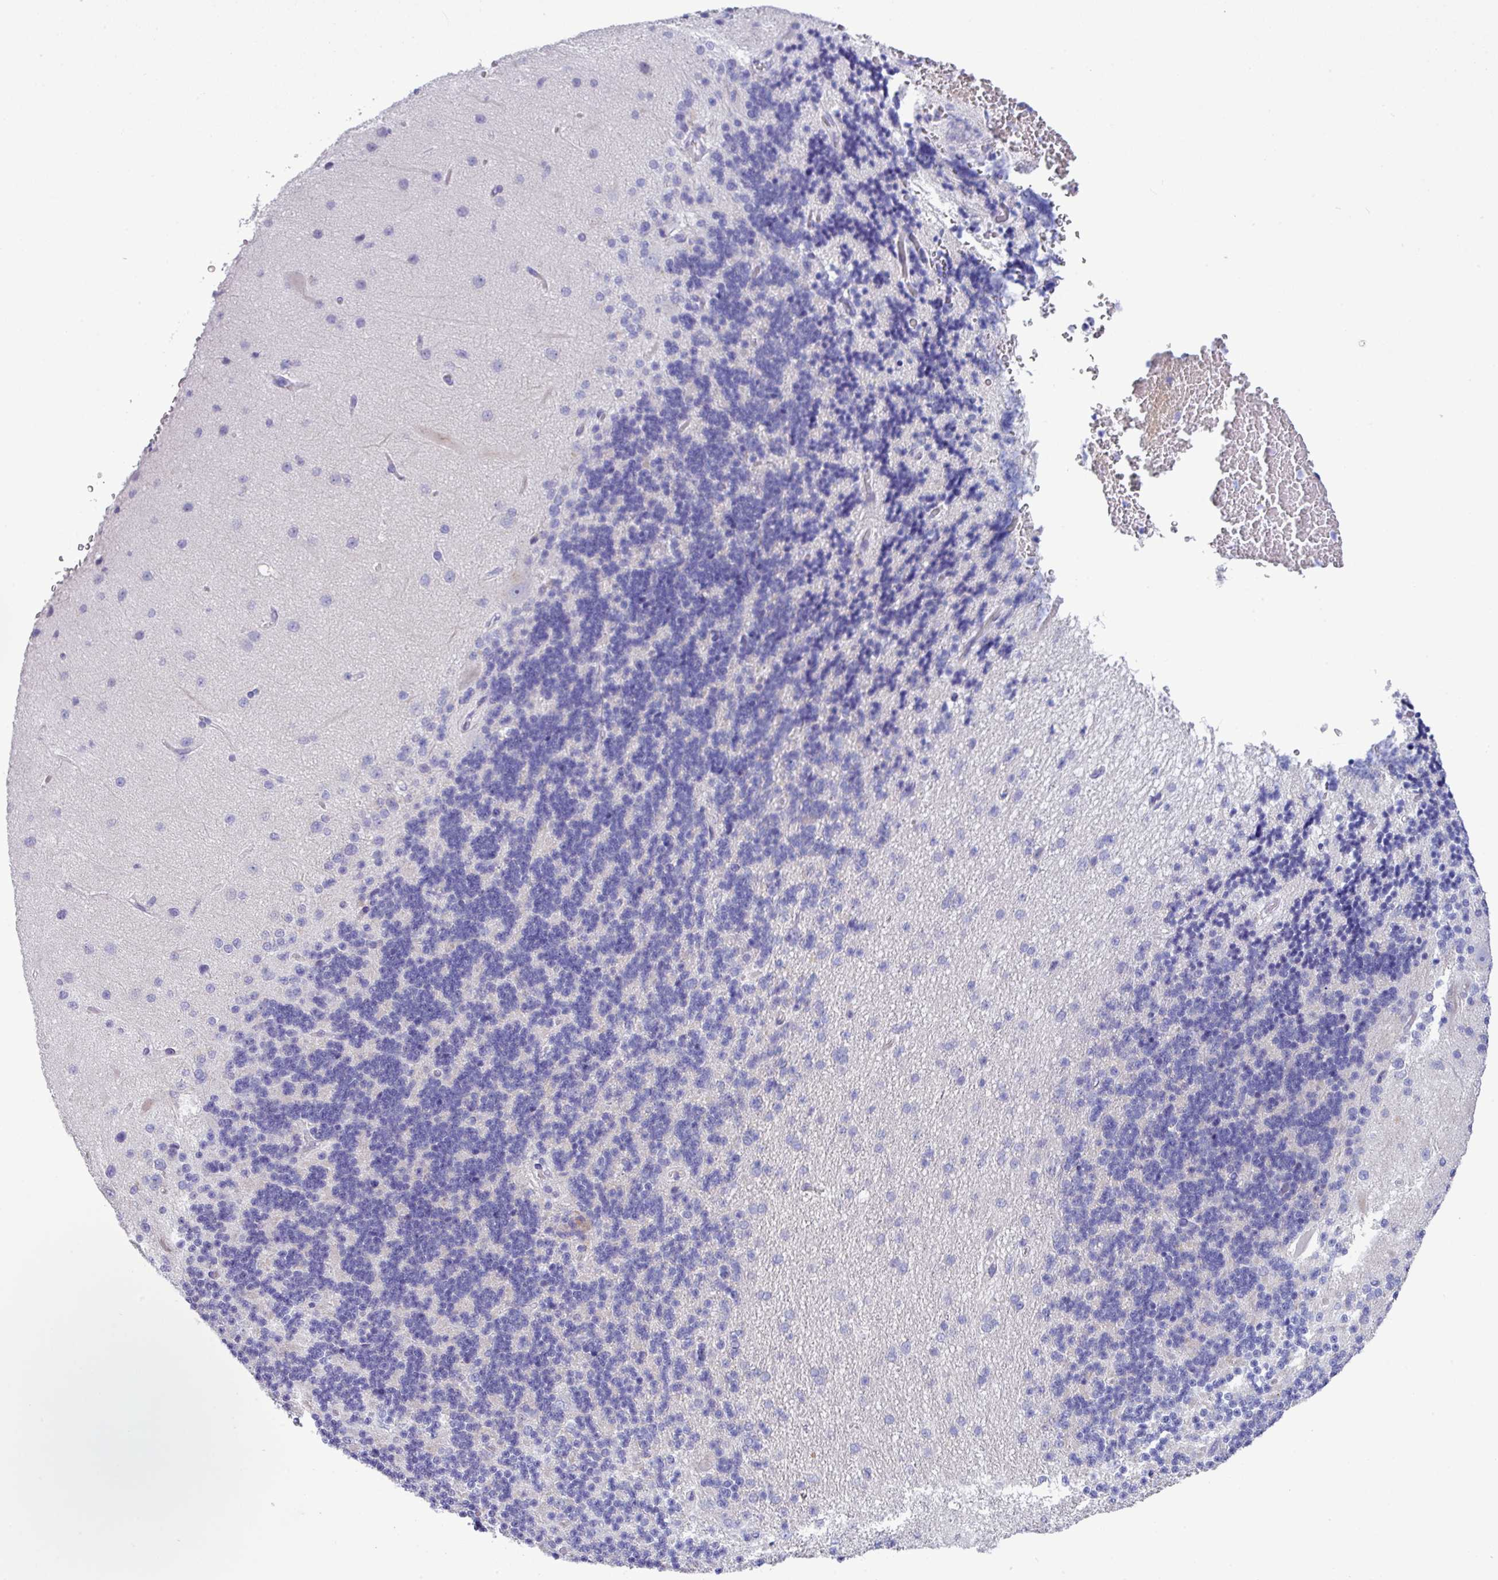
{"staining": {"intensity": "negative", "quantity": "none", "location": "none"}, "tissue": "cerebellum", "cell_type": "Cells in granular layer", "image_type": "normal", "snomed": [{"axis": "morphology", "description": "Normal tissue, NOS"}, {"axis": "topography", "description": "Cerebellum"}], "caption": "This is an immunohistochemistry photomicrograph of normal human cerebellum. There is no positivity in cells in granular layer.", "gene": "TNFSF12", "patient": {"sex": "female", "age": 29}}